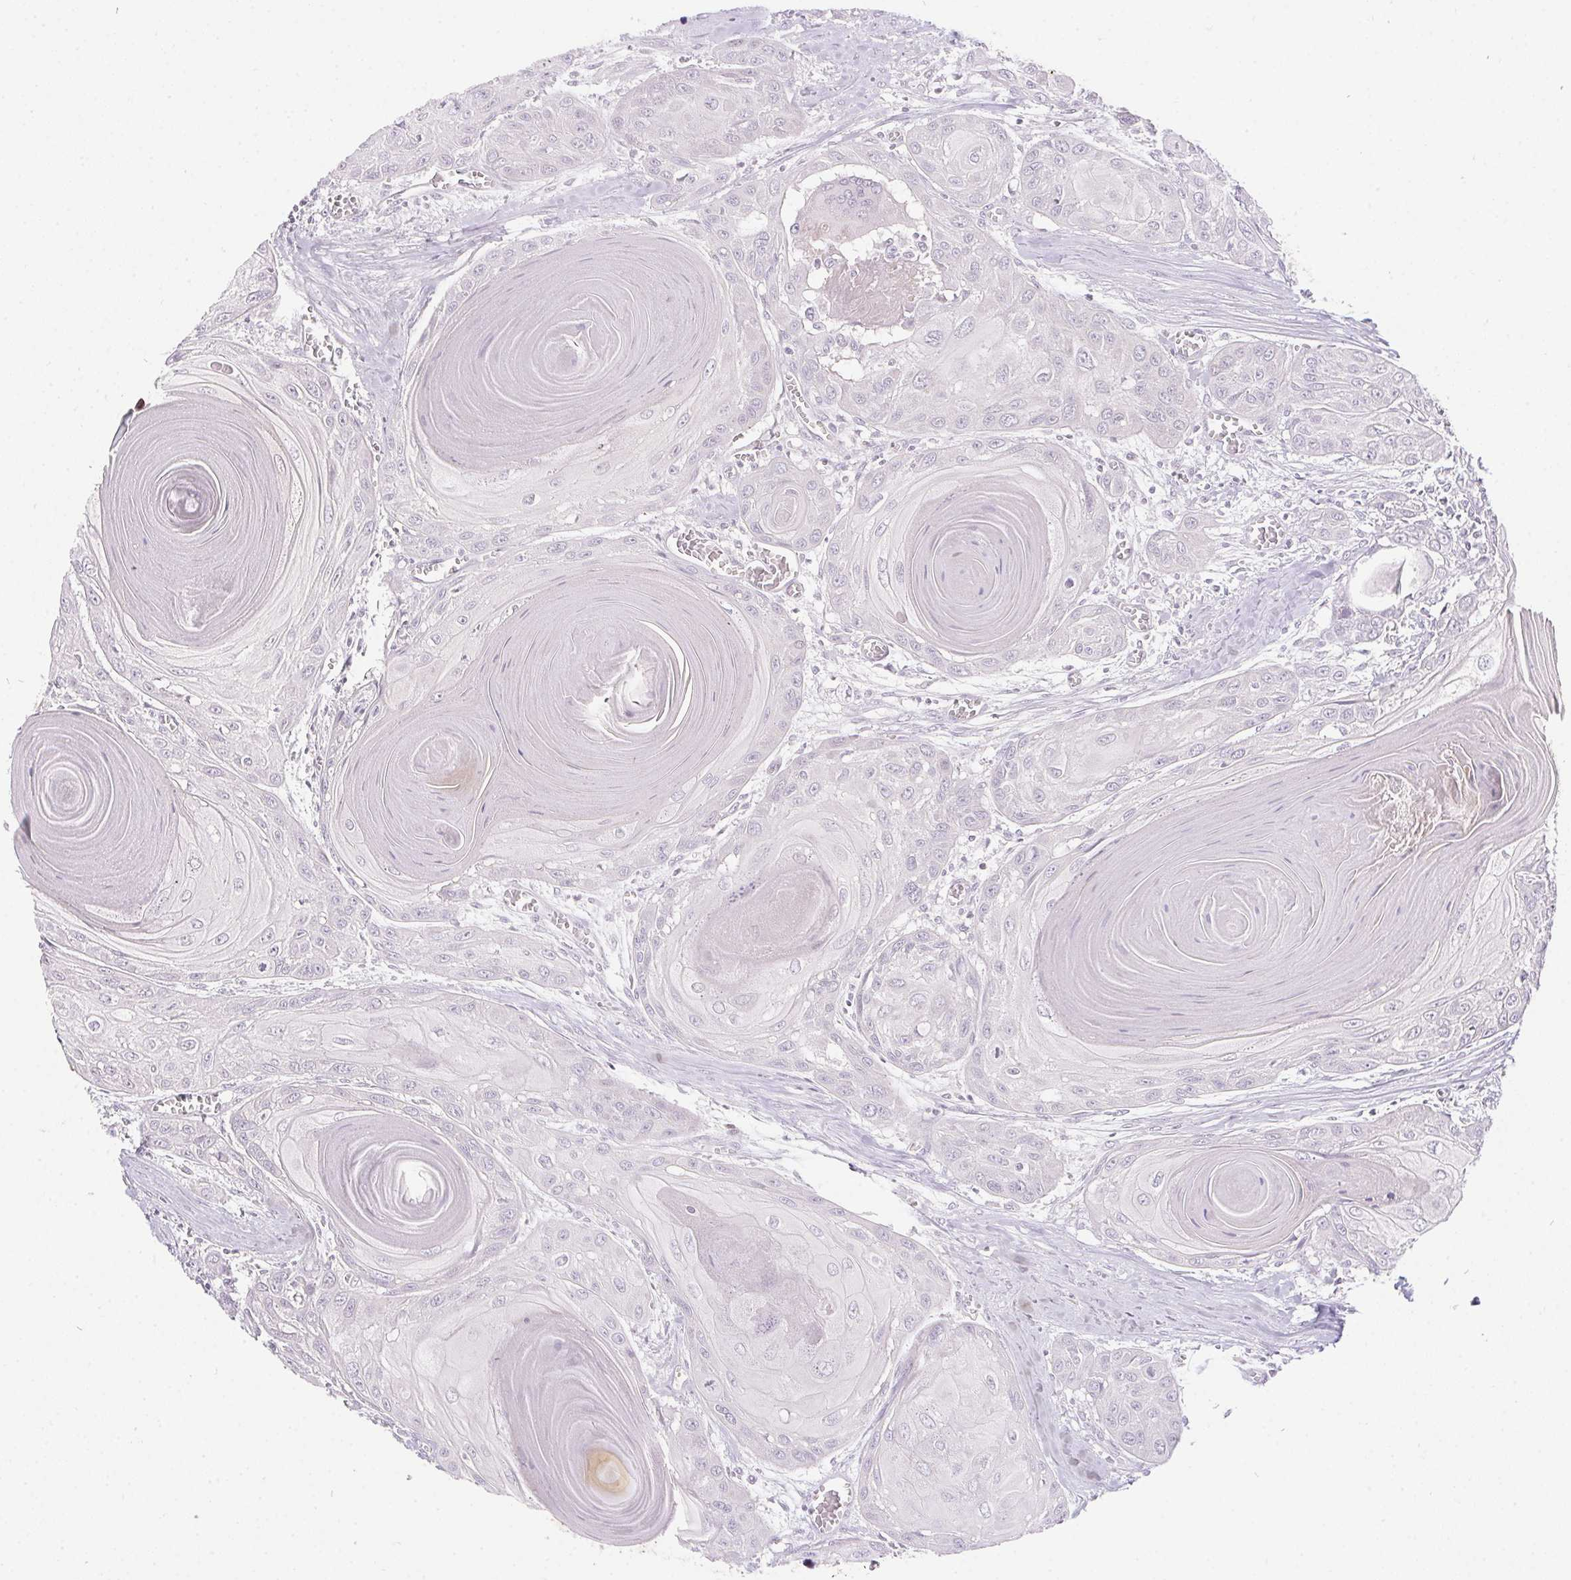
{"staining": {"intensity": "negative", "quantity": "none", "location": "none"}, "tissue": "head and neck cancer", "cell_type": "Tumor cells", "image_type": "cancer", "snomed": [{"axis": "morphology", "description": "Squamous cell carcinoma, NOS"}, {"axis": "topography", "description": "Oral tissue"}, {"axis": "topography", "description": "Head-Neck"}], "caption": "DAB immunohistochemical staining of head and neck squamous cell carcinoma demonstrates no significant expression in tumor cells.", "gene": "NUDT16", "patient": {"sex": "male", "age": 71}}